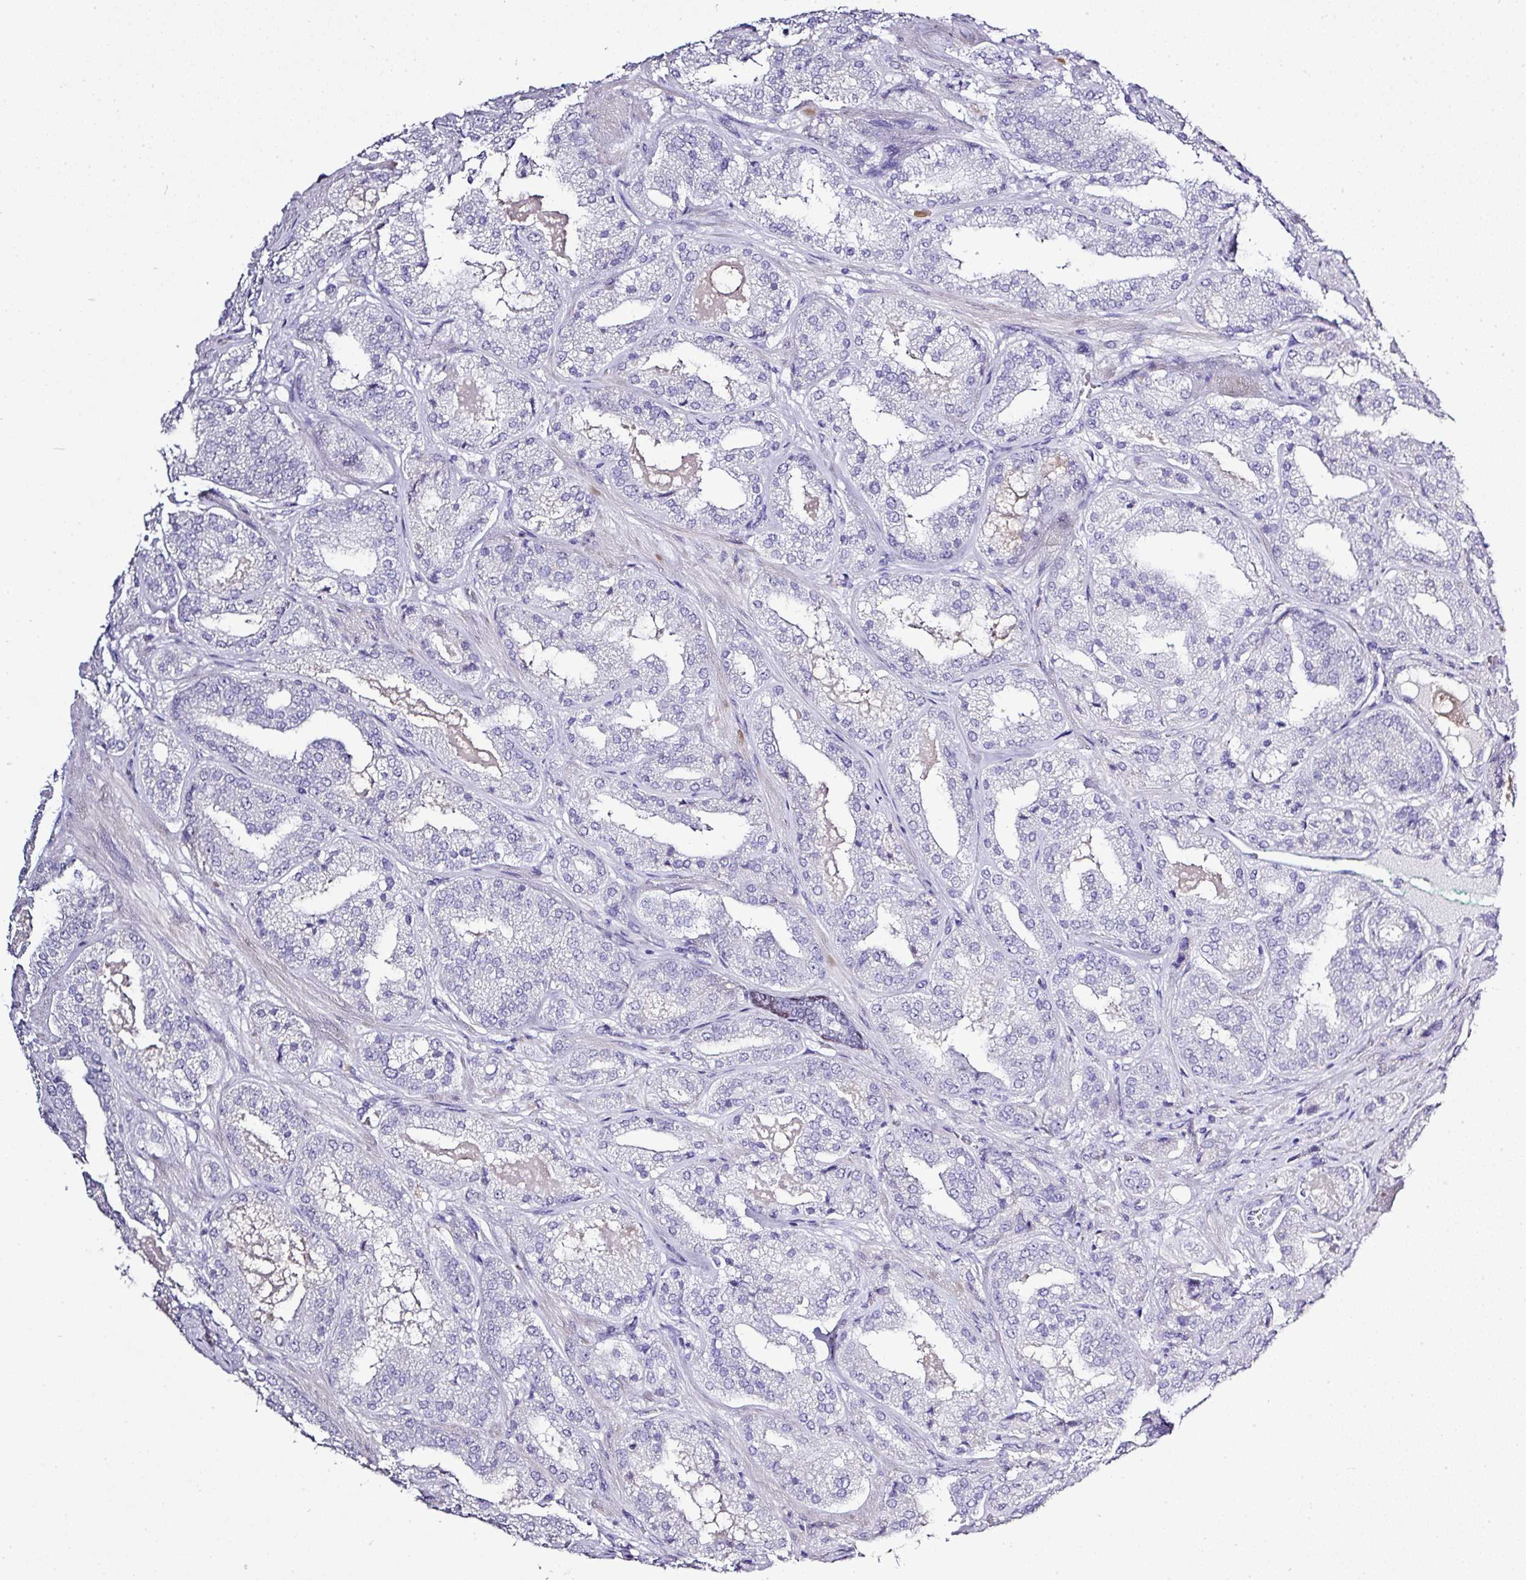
{"staining": {"intensity": "negative", "quantity": "none", "location": "none"}, "tissue": "prostate cancer", "cell_type": "Tumor cells", "image_type": "cancer", "snomed": [{"axis": "morphology", "description": "Adenocarcinoma, High grade"}, {"axis": "topography", "description": "Prostate"}], "caption": "Tumor cells are negative for brown protein staining in prostate adenocarcinoma (high-grade).", "gene": "BCL11A", "patient": {"sex": "male", "age": 63}}